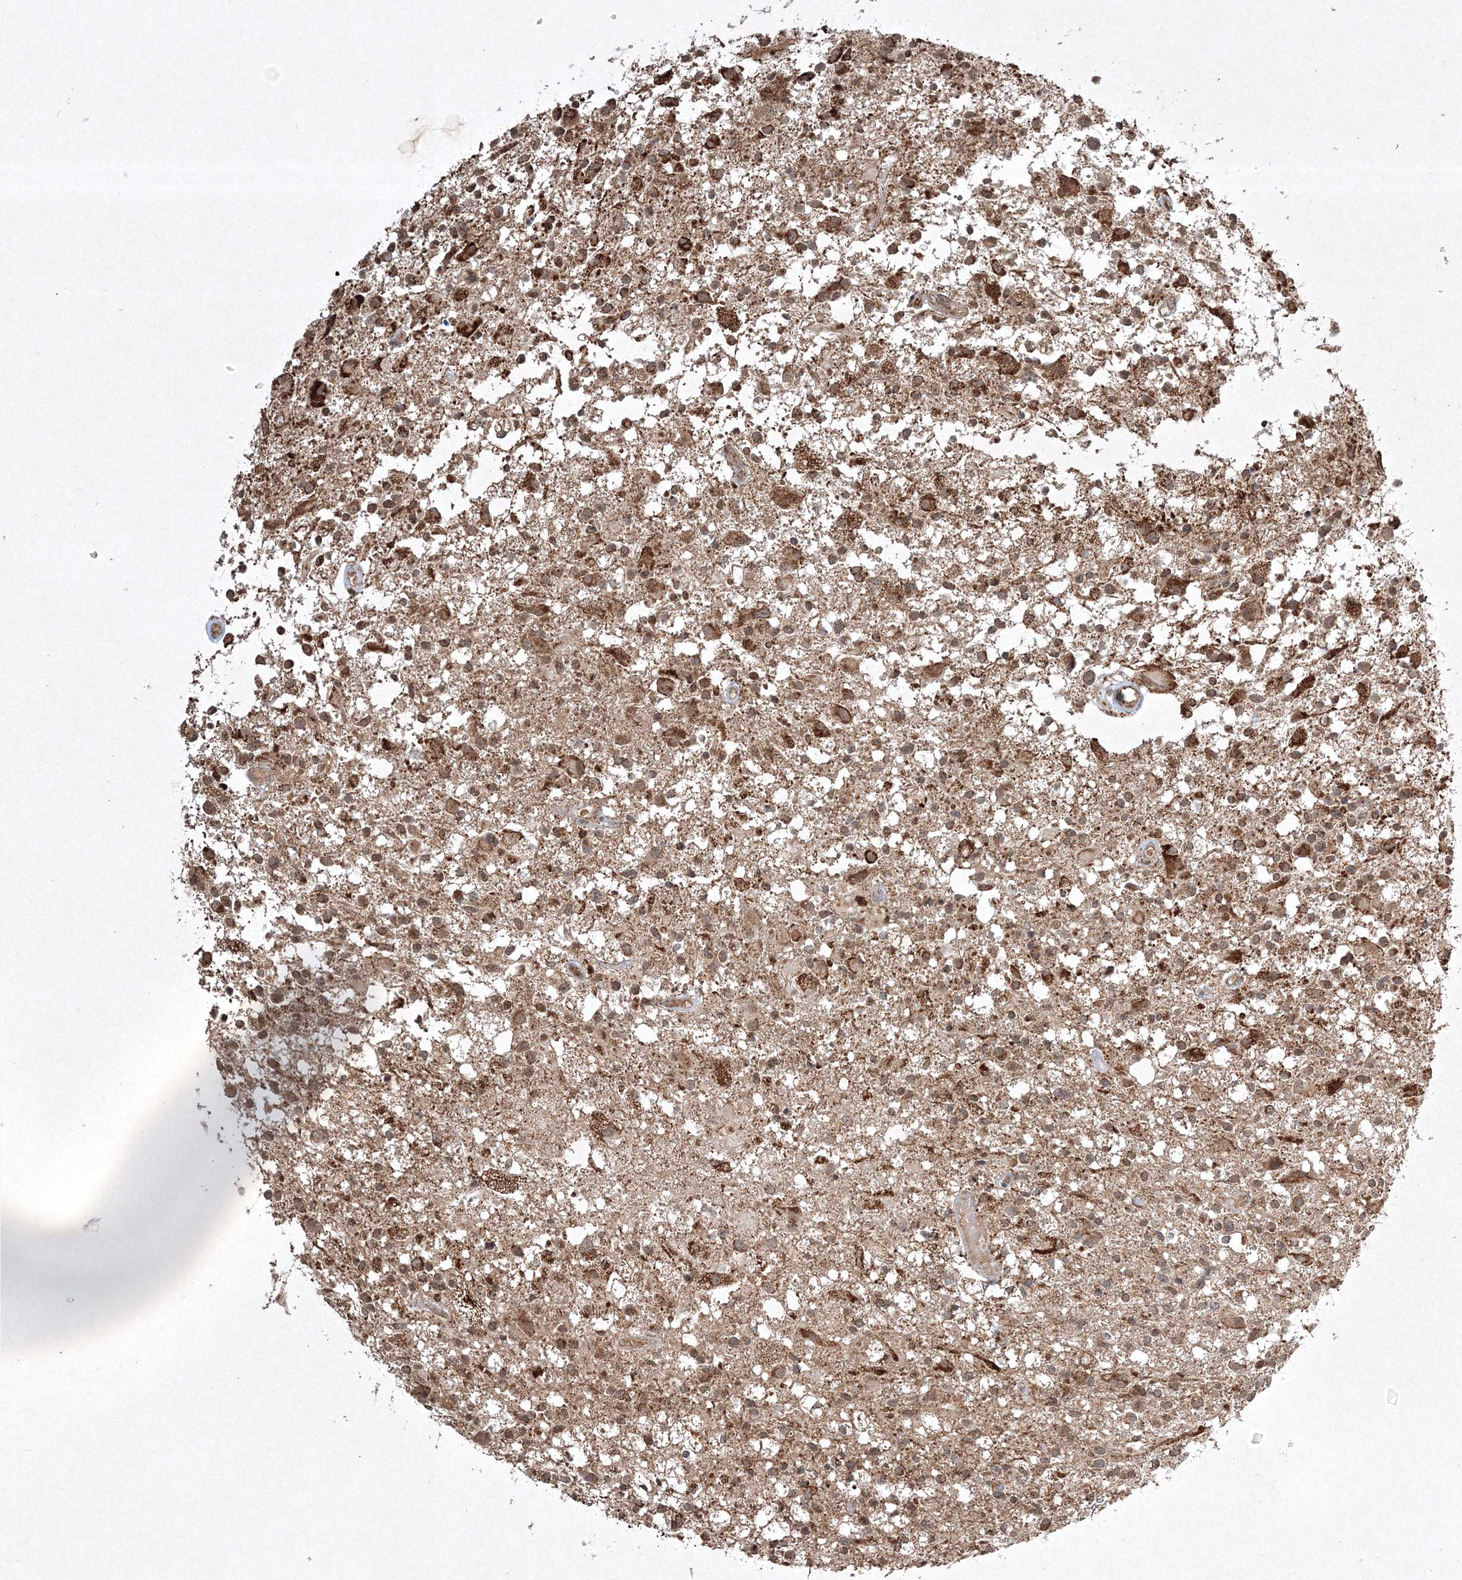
{"staining": {"intensity": "moderate", "quantity": ">75%", "location": "cytoplasmic/membranous"}, "tissue": "glioma", "cell_type": "Tumor cells", "image_type": "cancer", "snomed": [{"axis": "morphology", "description": "Glioma, malignant, High grade"}, {"axis": "morphology", "description": "Glioblastoma, NOS"}, {"axis": "topography", "description": "Brain"}], "caption": "IHC histopathology image of glioma stained for a protein (brown), which displays medium levels of moderate cytoplasmic/membranous positivity in about >75% of tumor cells.", "gene": "PLTP", "patient": {"sex": "male", "age": 60}}